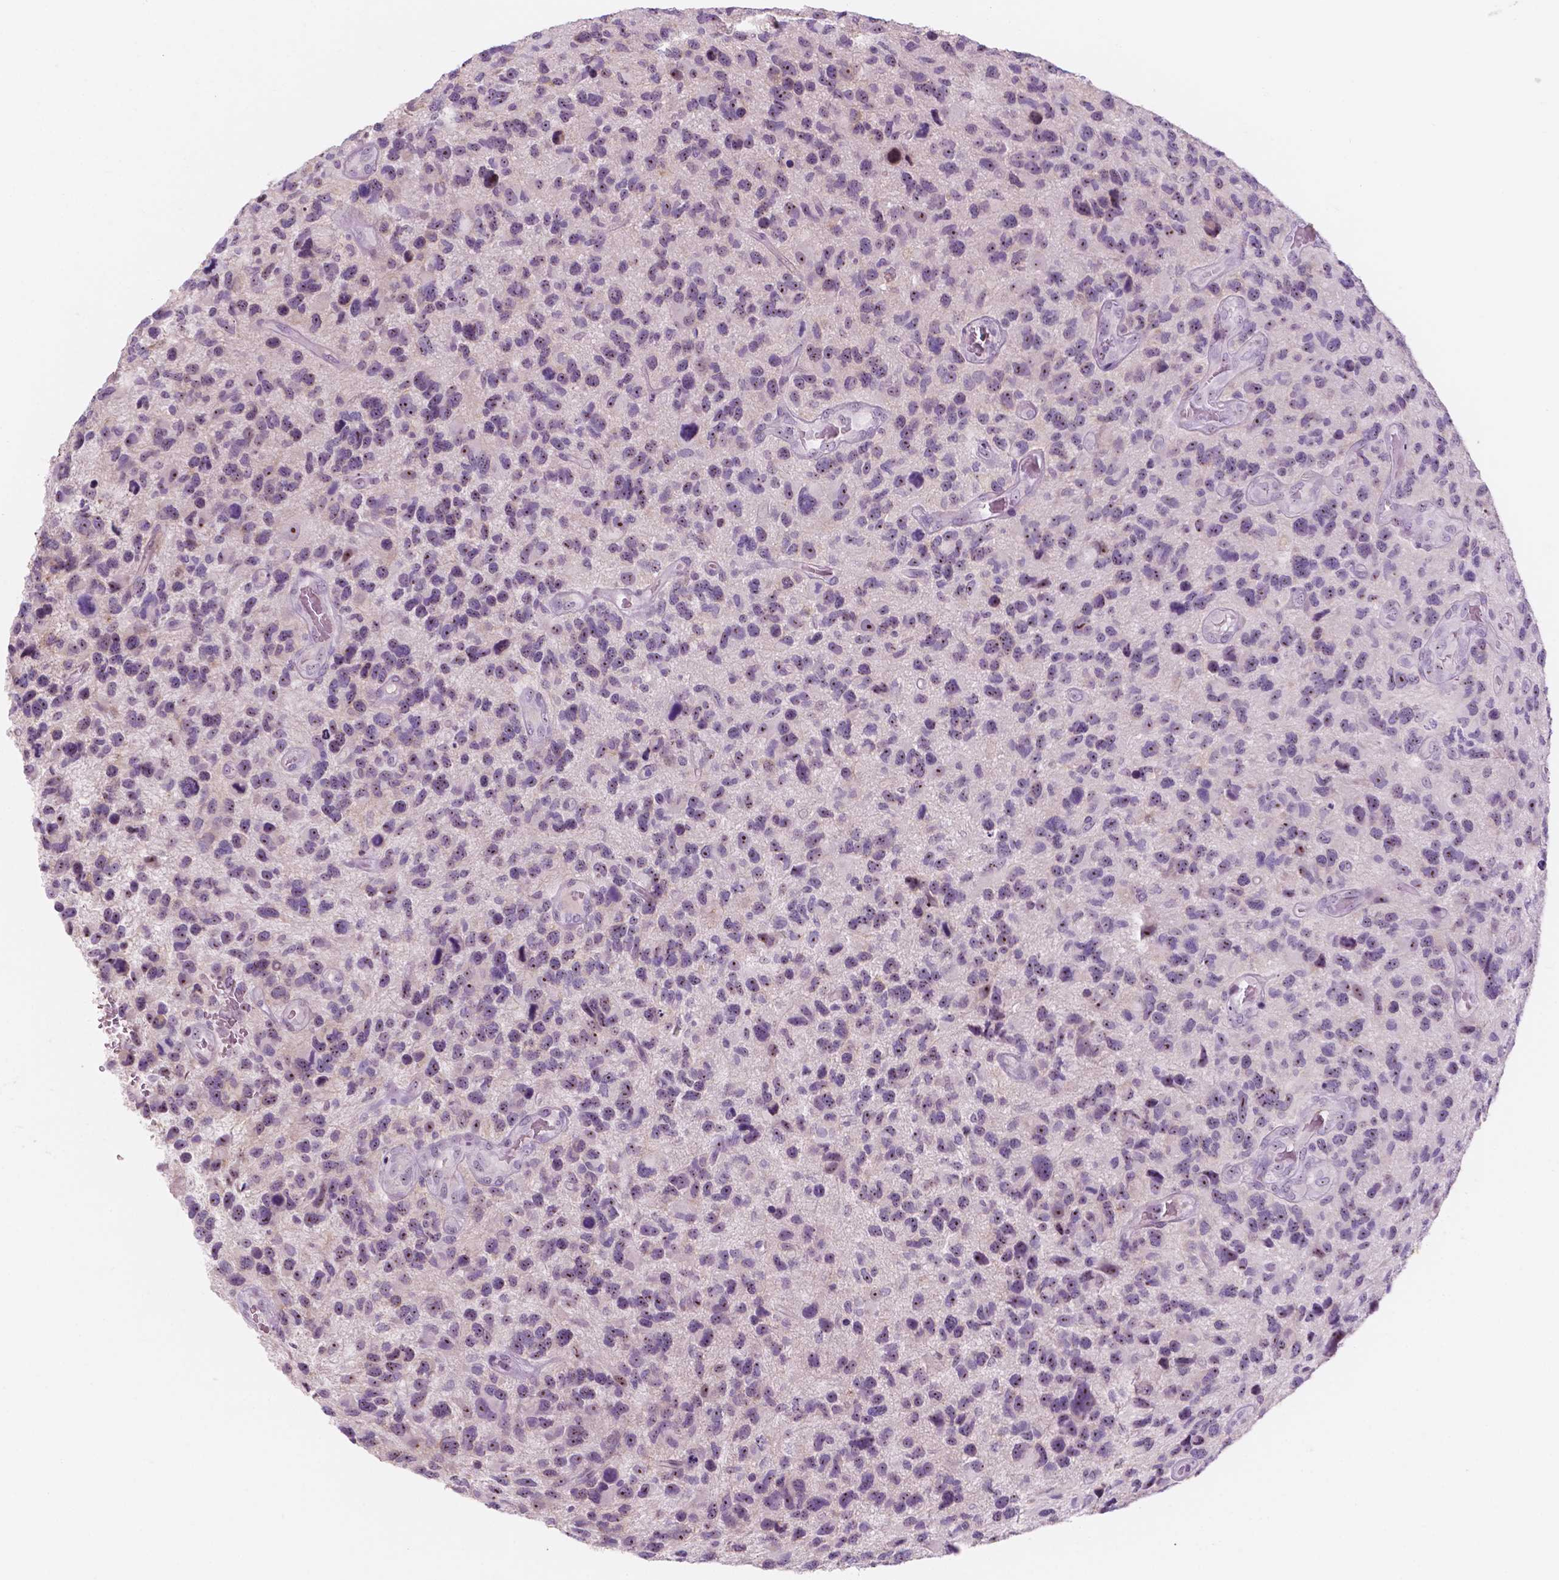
{"staining": {"intensity": "weak", "quantity": "<25%", "location": "nuclear"}, "tissue": "glioma", "cell_type": "Tumor cells", "image_type": "cancer", "snomed": [{"axis": "morphology", "description": "Glioma, malignant, NOS"}, {"axis": "morphology", "description": "Glioma, malignant, High grade"}, {"axis": "topography", "description": "Brain"}], "caption": "The micrograph shows no staining of tumor cells in glioma.", "gene": "ZNF853", "patient": {"sex": "female", "age": 71}}